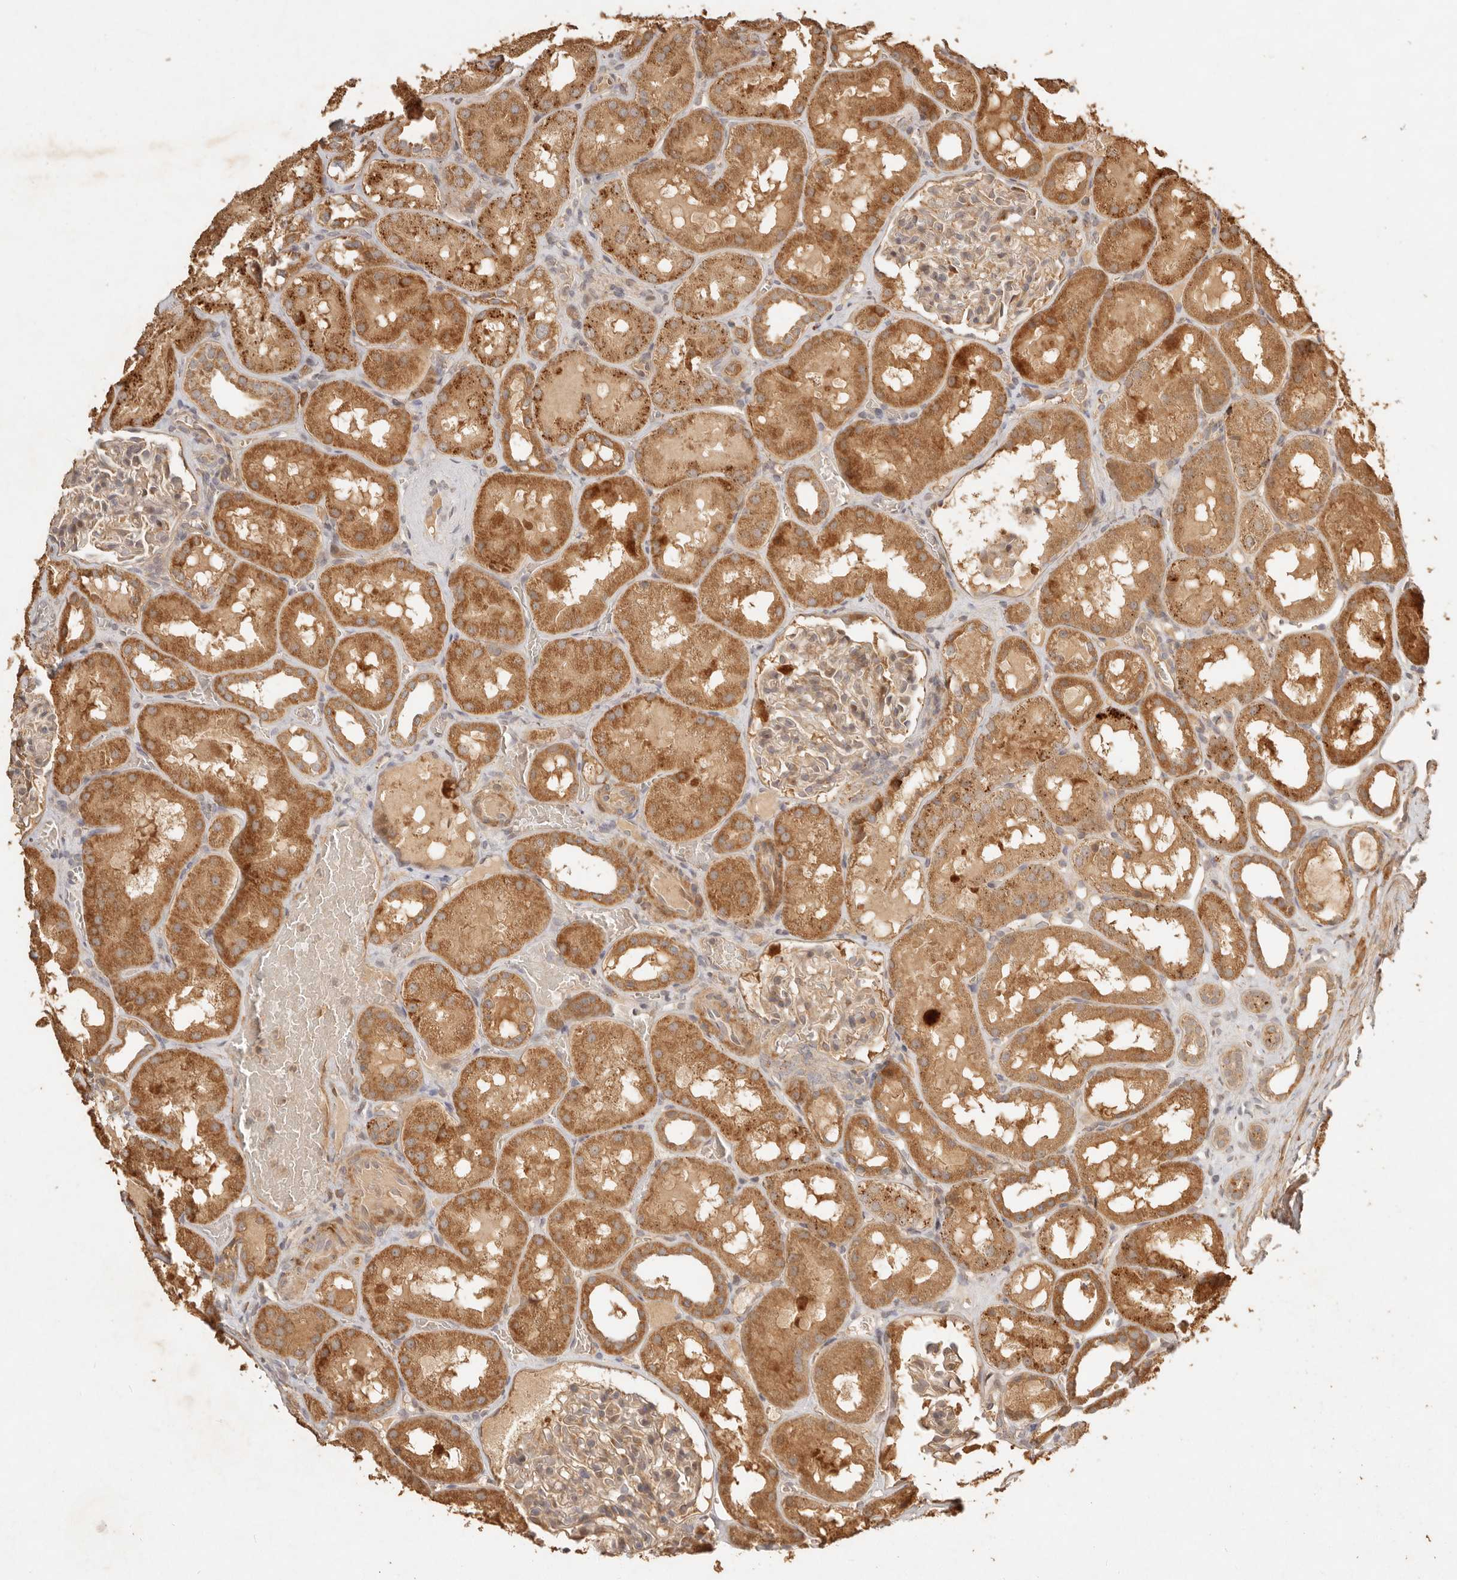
{"staining": {"intensity": "weak", "quantity": "25%-75%", "location": "cytoplasmic/membranous"}, "tissue": "kidney", "cell_type": "Cells in glomeruli", "image_type": "normal", "snomed": [{"axis": "morphology", "description": "Normal tissue, NOS"}, {"axis": "topography", "description": "Kidney"}, {"axis": "topography", "description": "Urinary bladder"}], "caption": "The micrograph reveals a brown stain indicating the presence of a protein in the cytoplasmic/membranous of cells in glomeruli in kidney. (IHC, brightfield microscopy, high magnification).", "gene": "CLEC4C", "patient": {"sex": "male", "age": 16}}